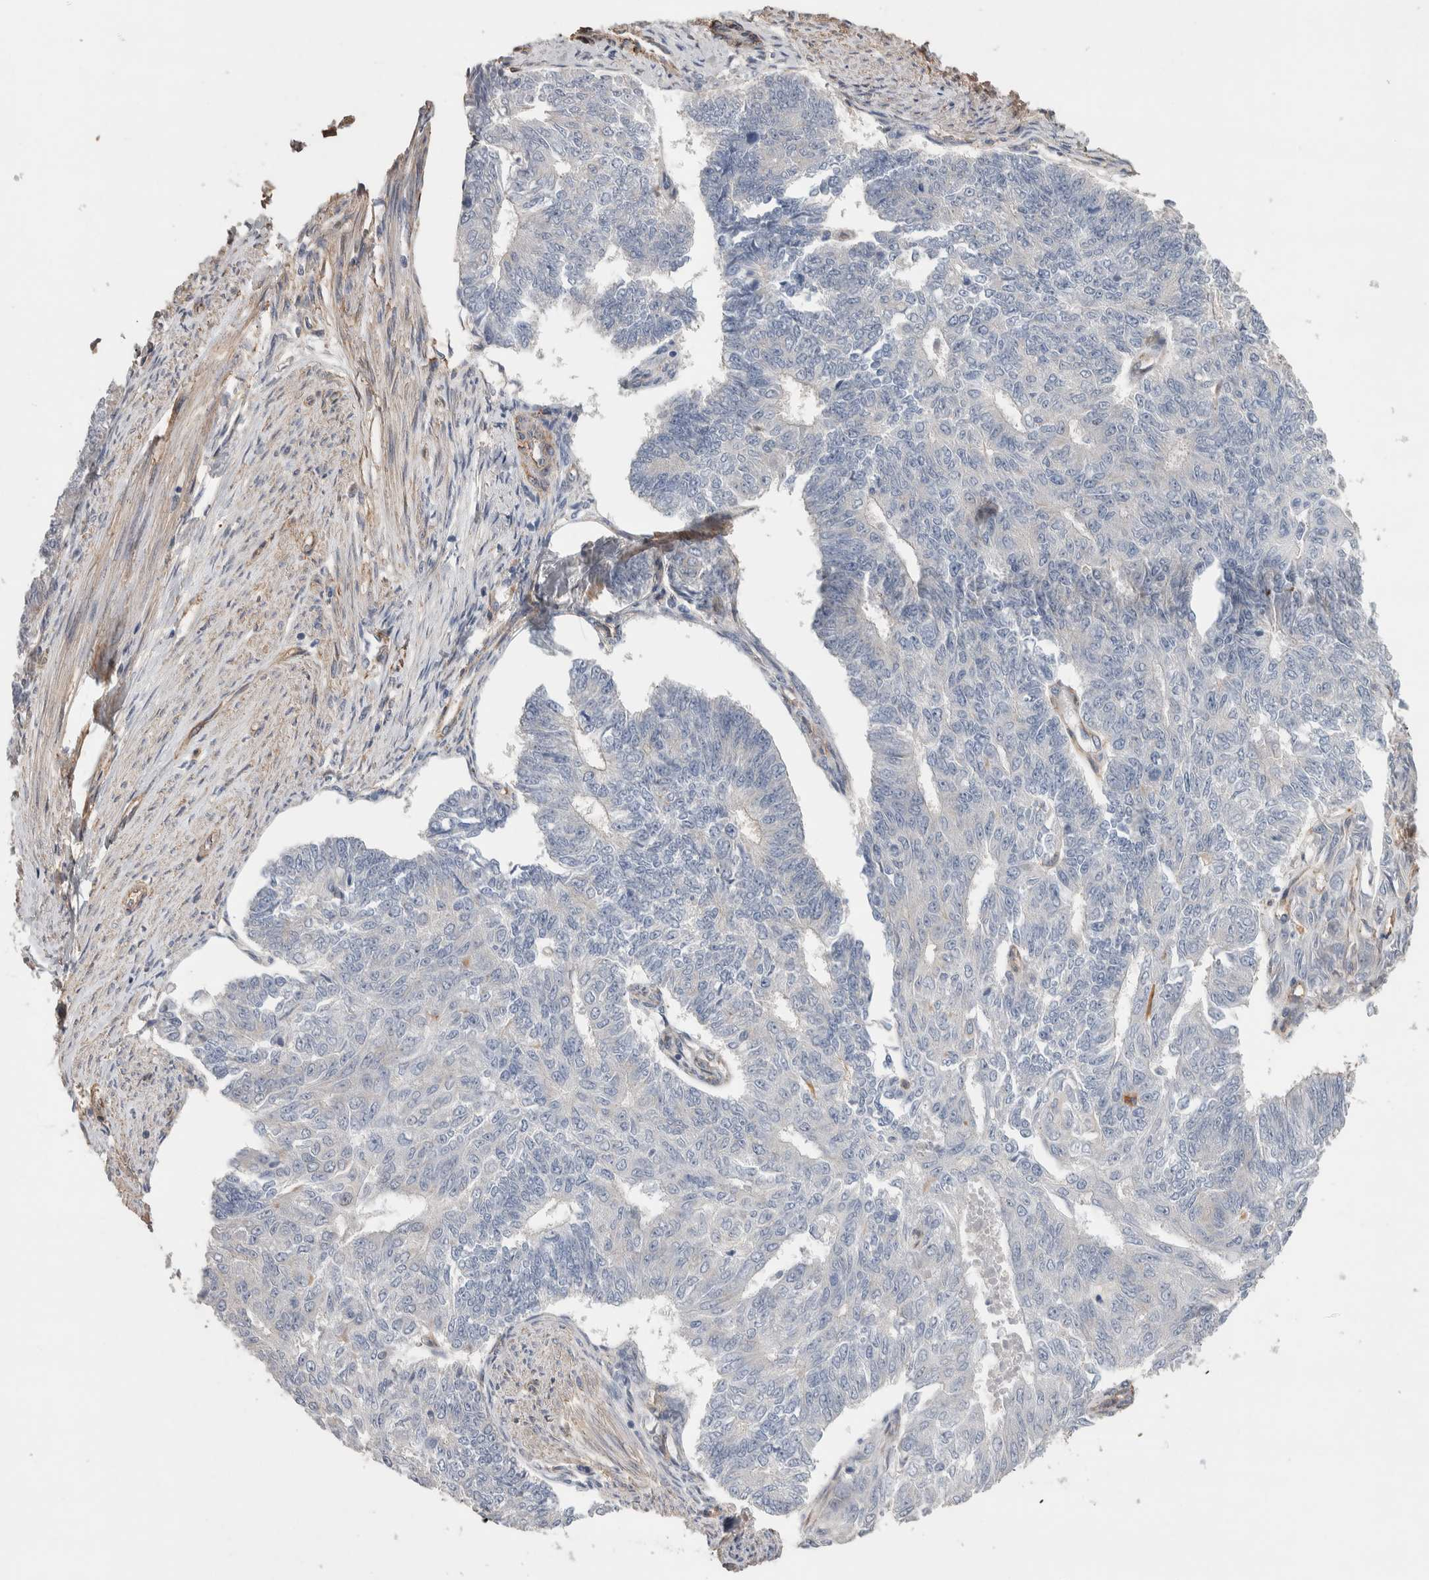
{"staining": {"intensity": "negative", "quantity": "none", "location": "none"}, "tissue": "endometrial cancer", "cell_type": "Tumor cells", "image_type": "cancer", "snomed": [{"axis": "morphology", "description": "Adenocarcinoma, NOS"}, {"axis": "topography", "description": "Endometrium"}], "caption": "This photomicrograph is of endometrial cancer (adenocarcinoma) stained with immunohistochemistry (IHC) to label a protein in brown with the nuclei are counter-stained blue. There is no expression in tumor cells. (Brightfield microscopy of DAB immunohistochemistry at high magnification).", "gene": "GCNA", "patient": {"sex": "female", "age": 32}}